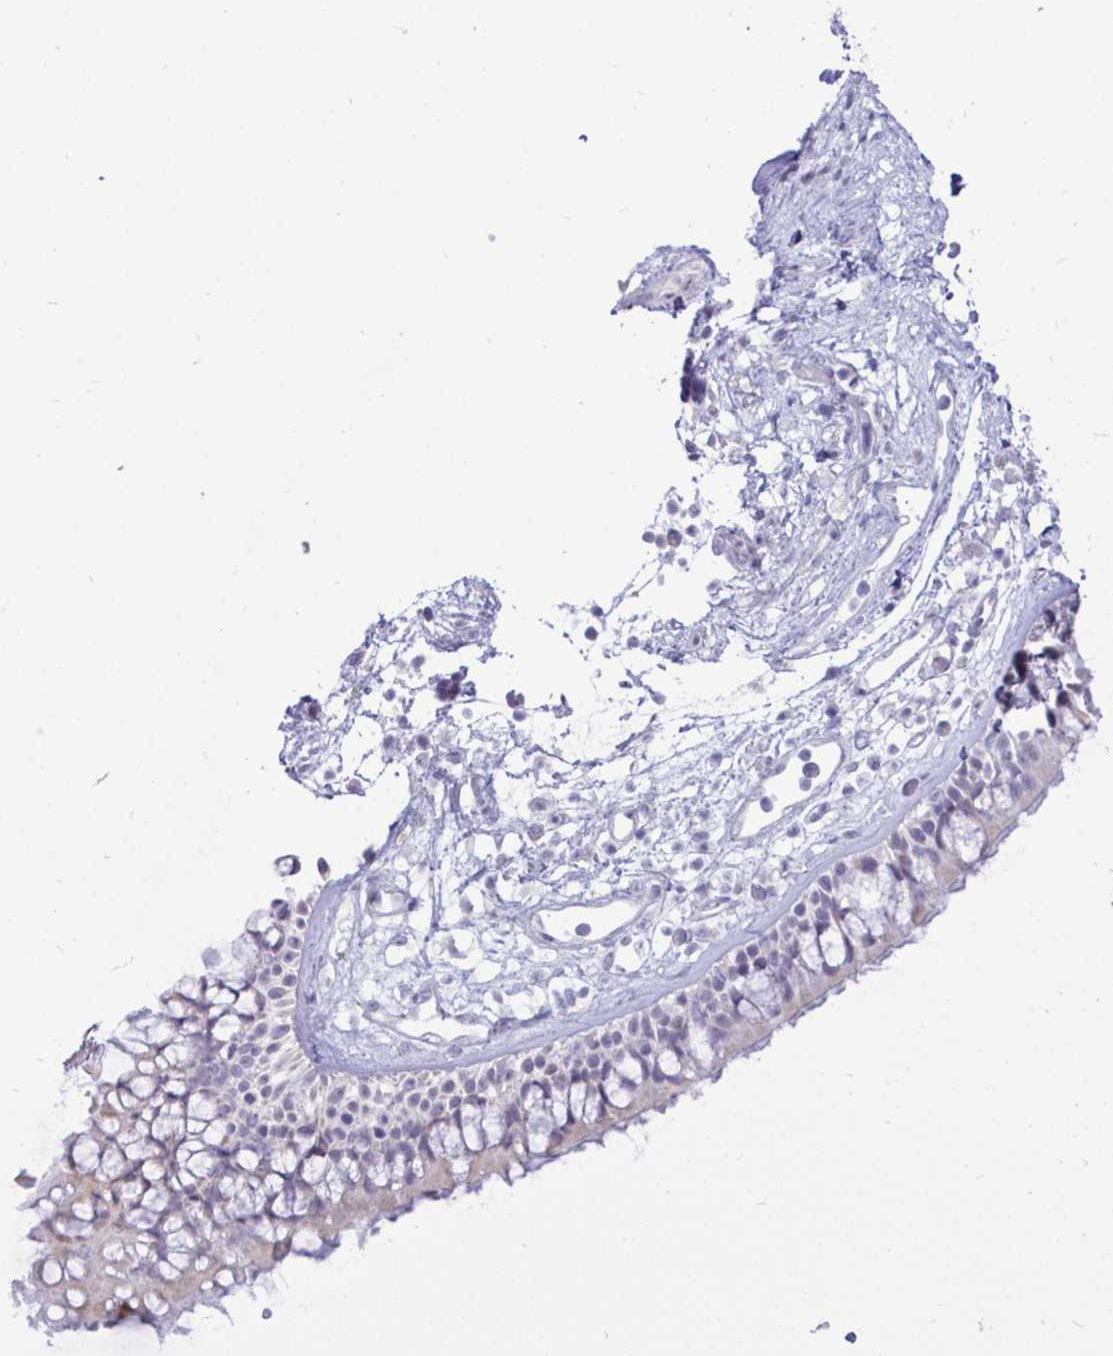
{"staining": {"intensity": "weak", "quantity": "<25%", "location": "cytoplasmic/membranous"}, "tissue": "nasopharynx", "cell_type": "Respiratory epithelial cells", "image_type": "normal", "snomed": [{"axis": "morphology", "description": "Normal tissue, NOS"}, {"axis": "topography", "description": "Nasopharynx"}], "caption": "Respiratory epithelial cells are negative for brown protein staining in benign nasopharynx. (DAB (3,3'-diaminobenzidine) immunohistochemistry (IHC) visualized using brightfield microscopy, high magnification).", "gene": "EPOP", "patient": {"sex": "female", "age": 70}}